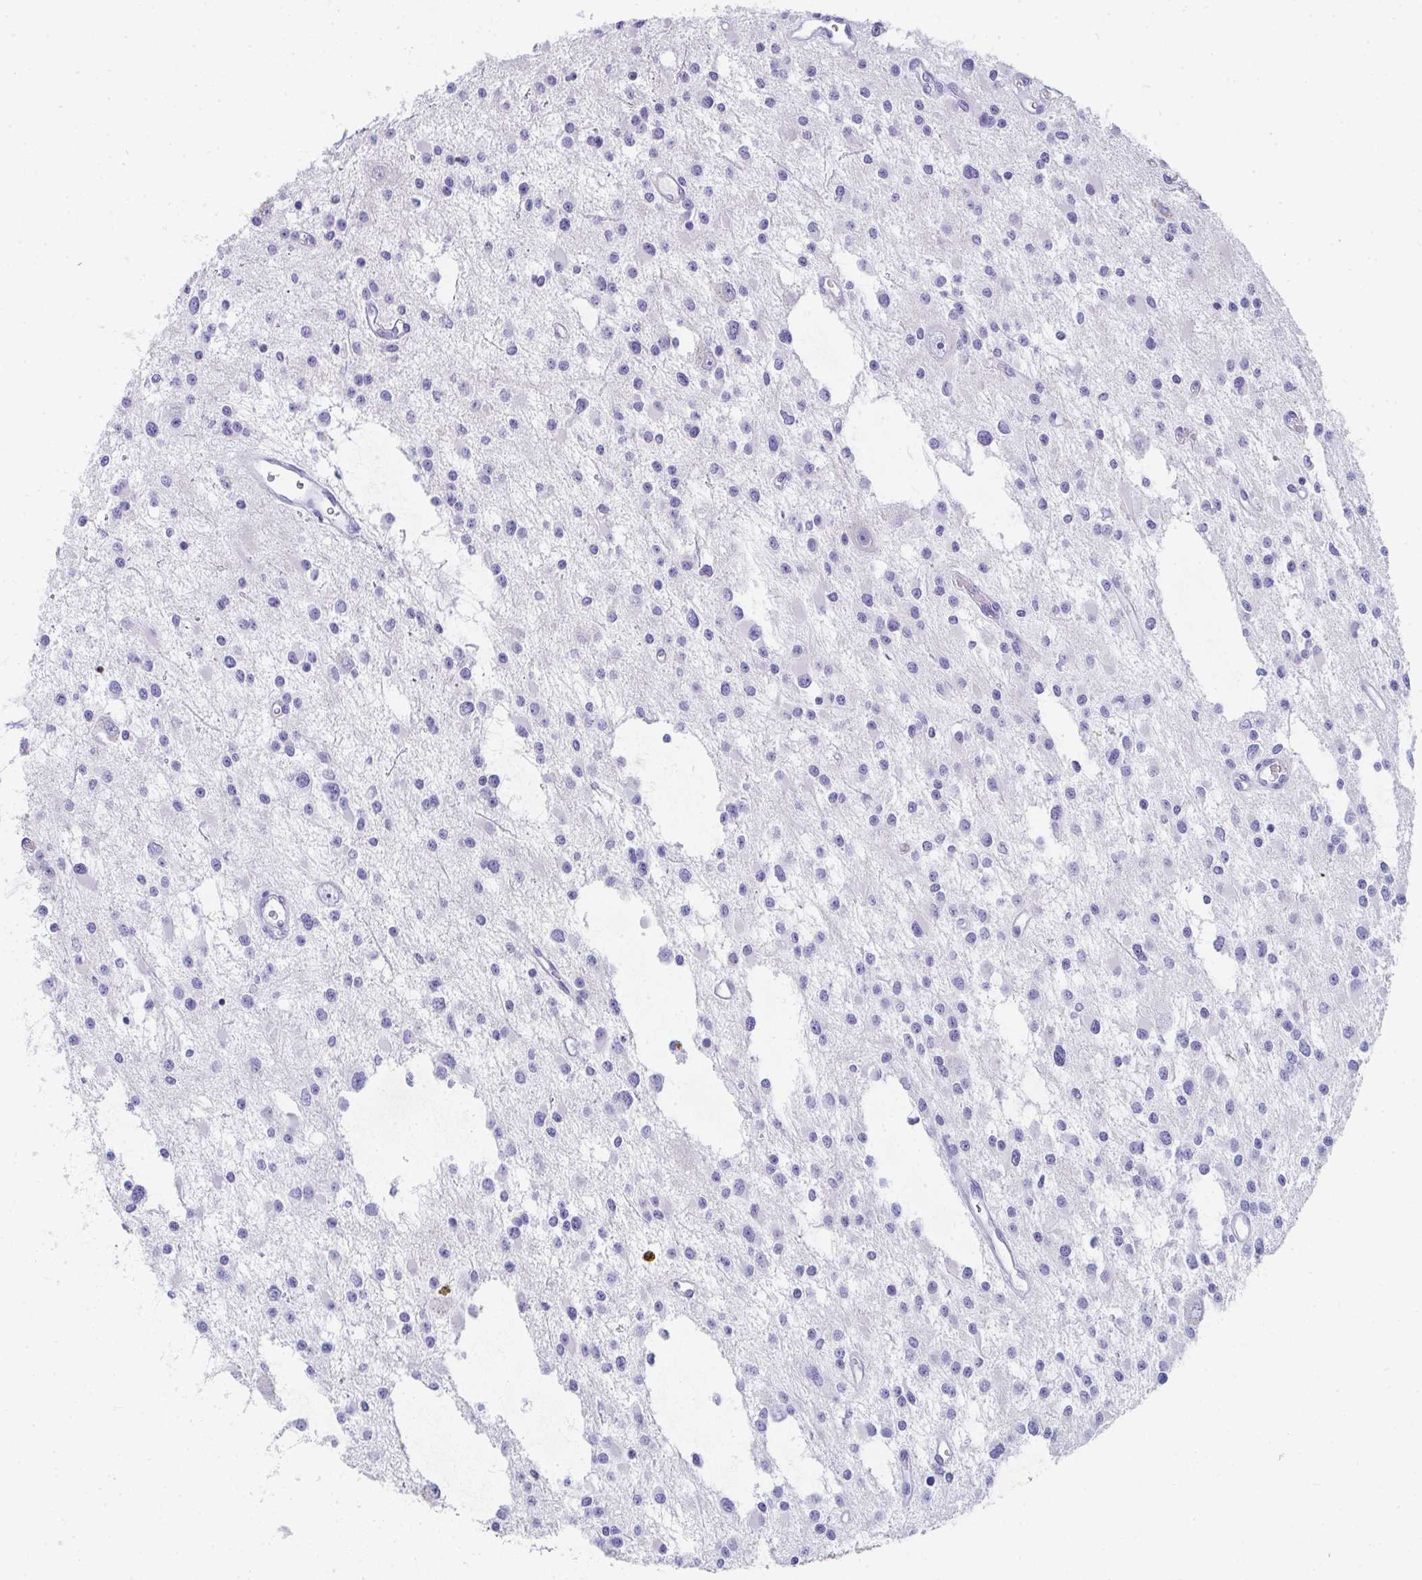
{"staining": {"intensity": "negative", "quantity": "none", "location": "none"}, "tissue": "glioma", "cell_type": "Tumor cells", "image_type": "cancer", "snomed": [{"axis": "morphology", "description": "Glioma, malignant, Low grade"}, {"axis": "topography", "description": "Brain"}], "caption": "High magnification brightfield microscopy of glioma stained with DAB (brown) and counterstained with hematoxylin (blue): tumor cells show no significant expression.", "gene": "TTC30B", "patient": {"sex": "male", "age": 43}}